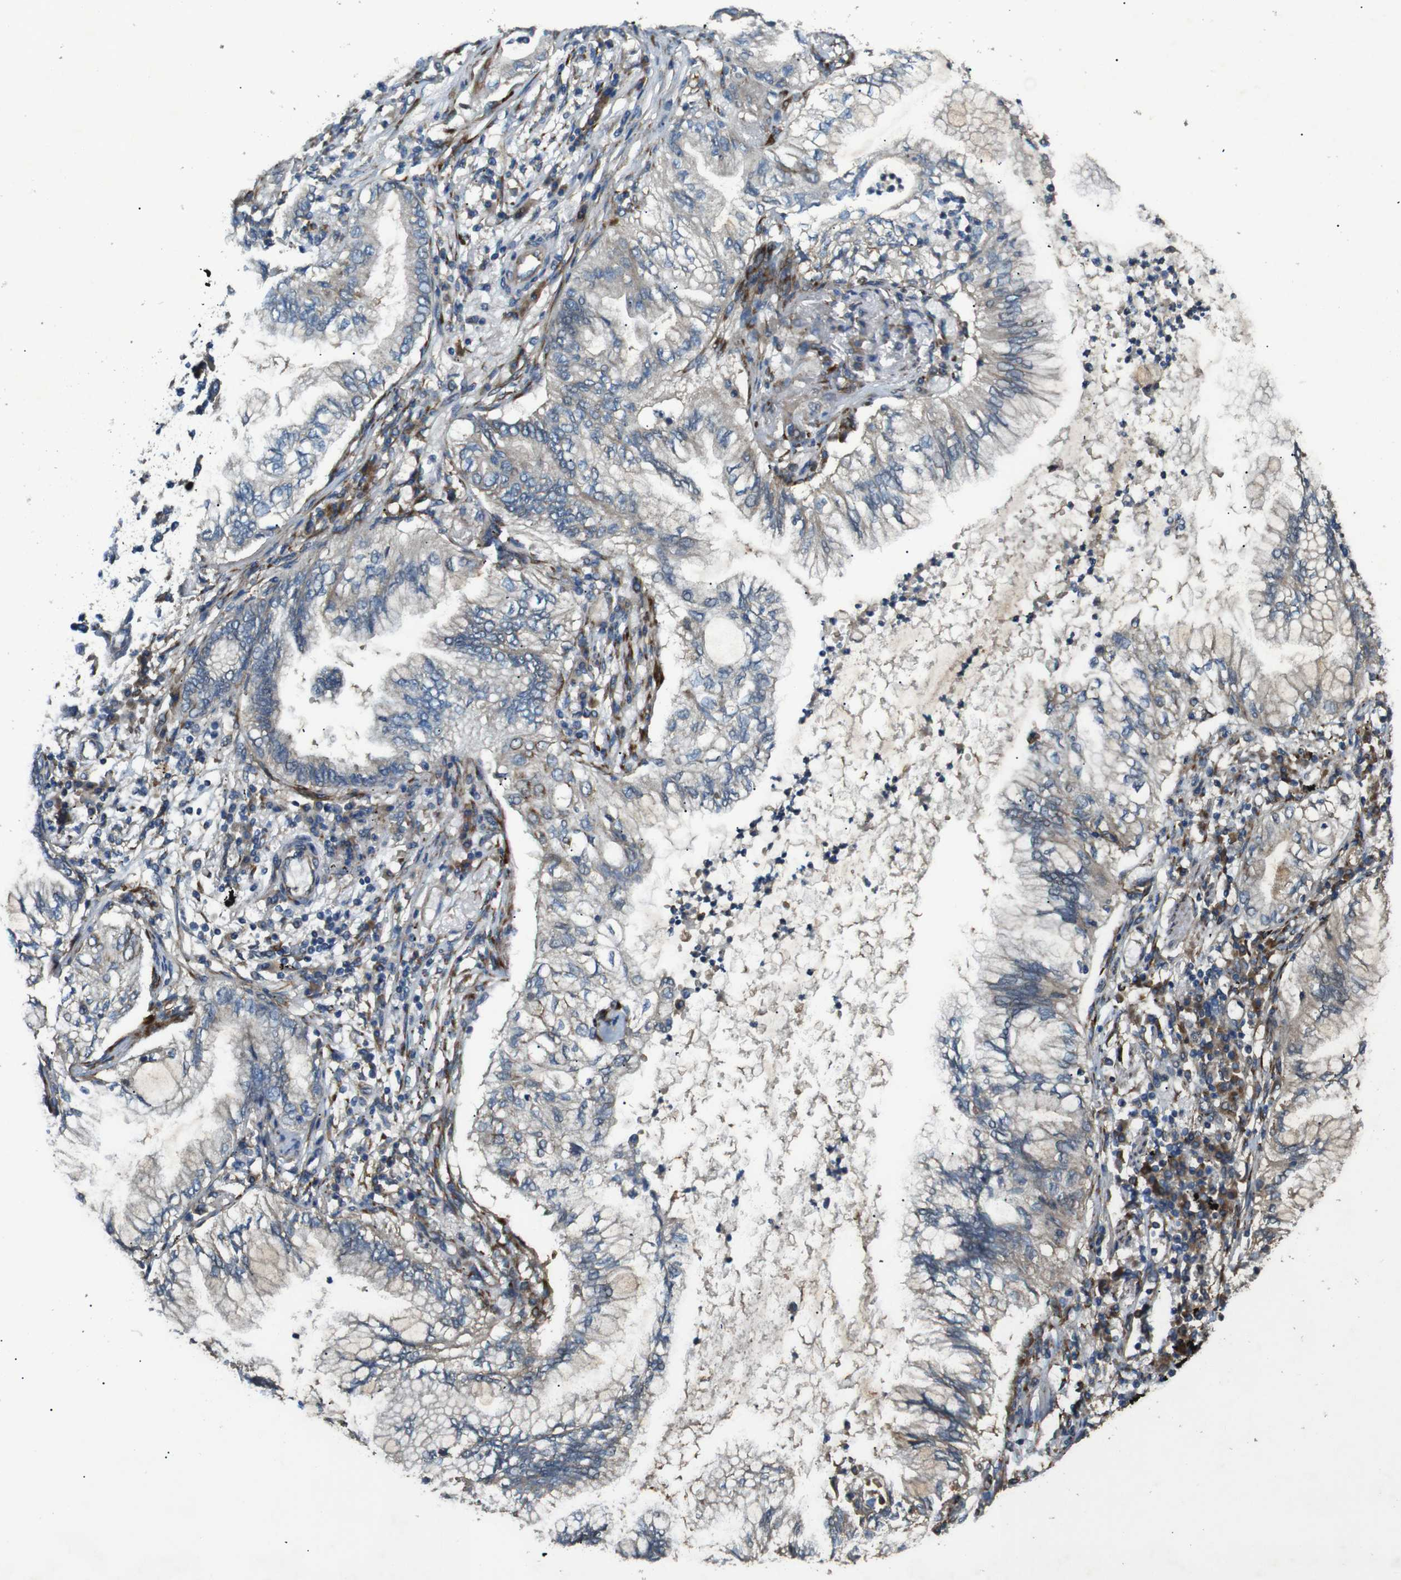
{"staining": {"intensity": "weak", "quantity": "<25%", "location": "cytoplasmic/membranous"}, "tissue": "lung cancer", "cell_type": "Tumor cells", "image_type": "cancer", "snomed": [{"axis": "morphology", "description": "Normal tissue, NOS"}, {"axis": "morphology", "description": "Adenocarcinoma, NOS"}, {"axis": "topography", "description": "Bronchus"}, {"axis": "topography", "description": "Lung"}], "caption": "A high-resolution micrograph shows immunohistochemistry (IHC) staining of lung adenocarcinoma, which demonstrates no significant positivity in tumor cells.", "gene": "ARHGAP24", "patient": {"sex": "female", "age": 70}}